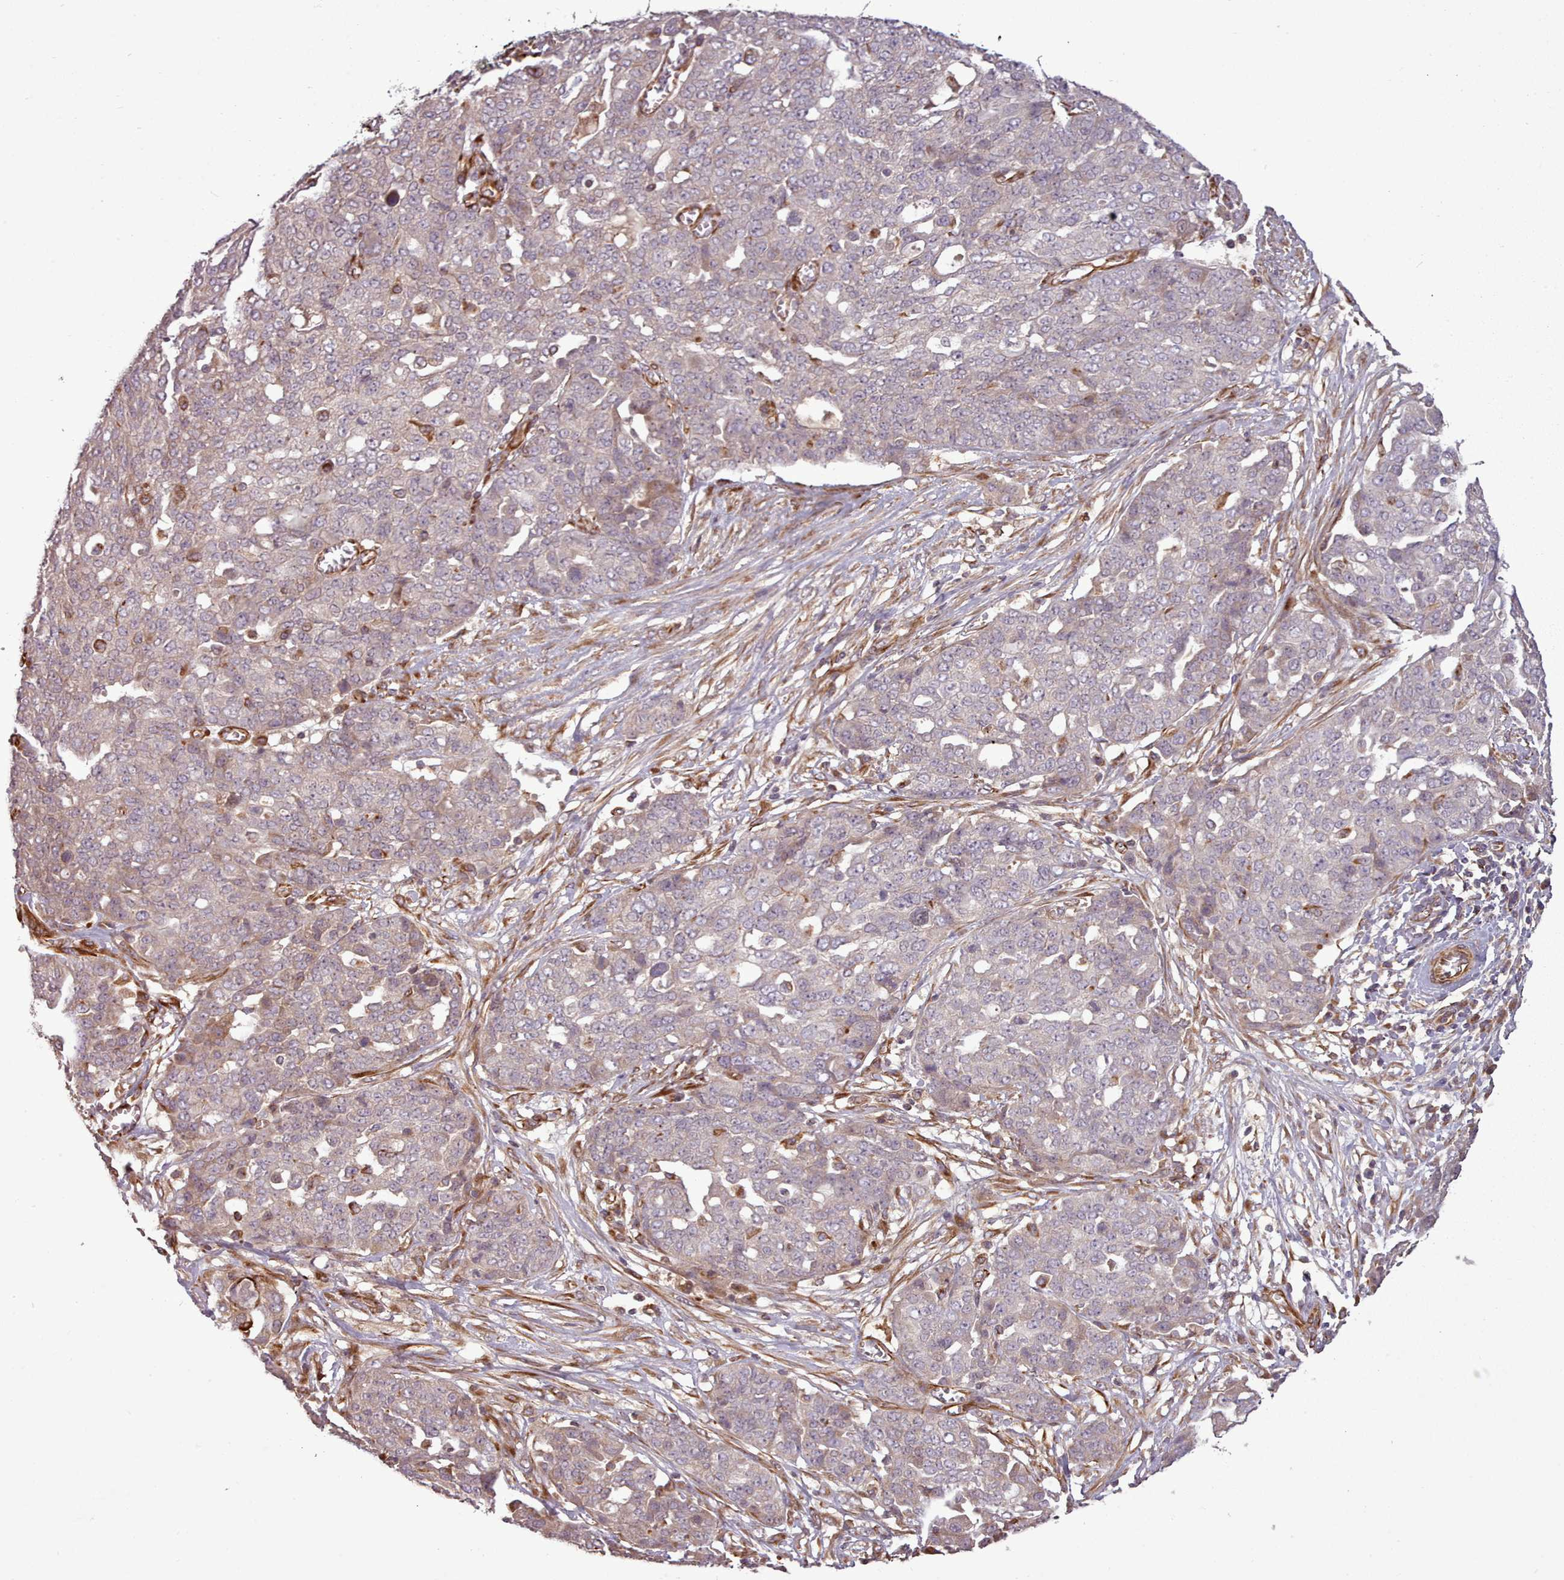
{"staining": {"intensity": "negative", "quantity": "none", "location": "none"}, "tissue": "ovarian cancer", "cell_type": "Tumor cells", "image_type": "cancer", "snomed": [{"axis": "morphology", "description": "Cystadenocarcinoma, serous, NOS"}, {"axis": "topography", "description": "Soft tissue"}, {"axis": "topography", "description": "Ovary"}], "caption": "Immunohistochemistry photomicrograph of human ovarian cancer (serous cystadenocarcinoma) stained for a protein (brown), which shows no staining in tumor cells.", "gene": "GBGT1", "patient": {"sex": "female", "age": 57}}